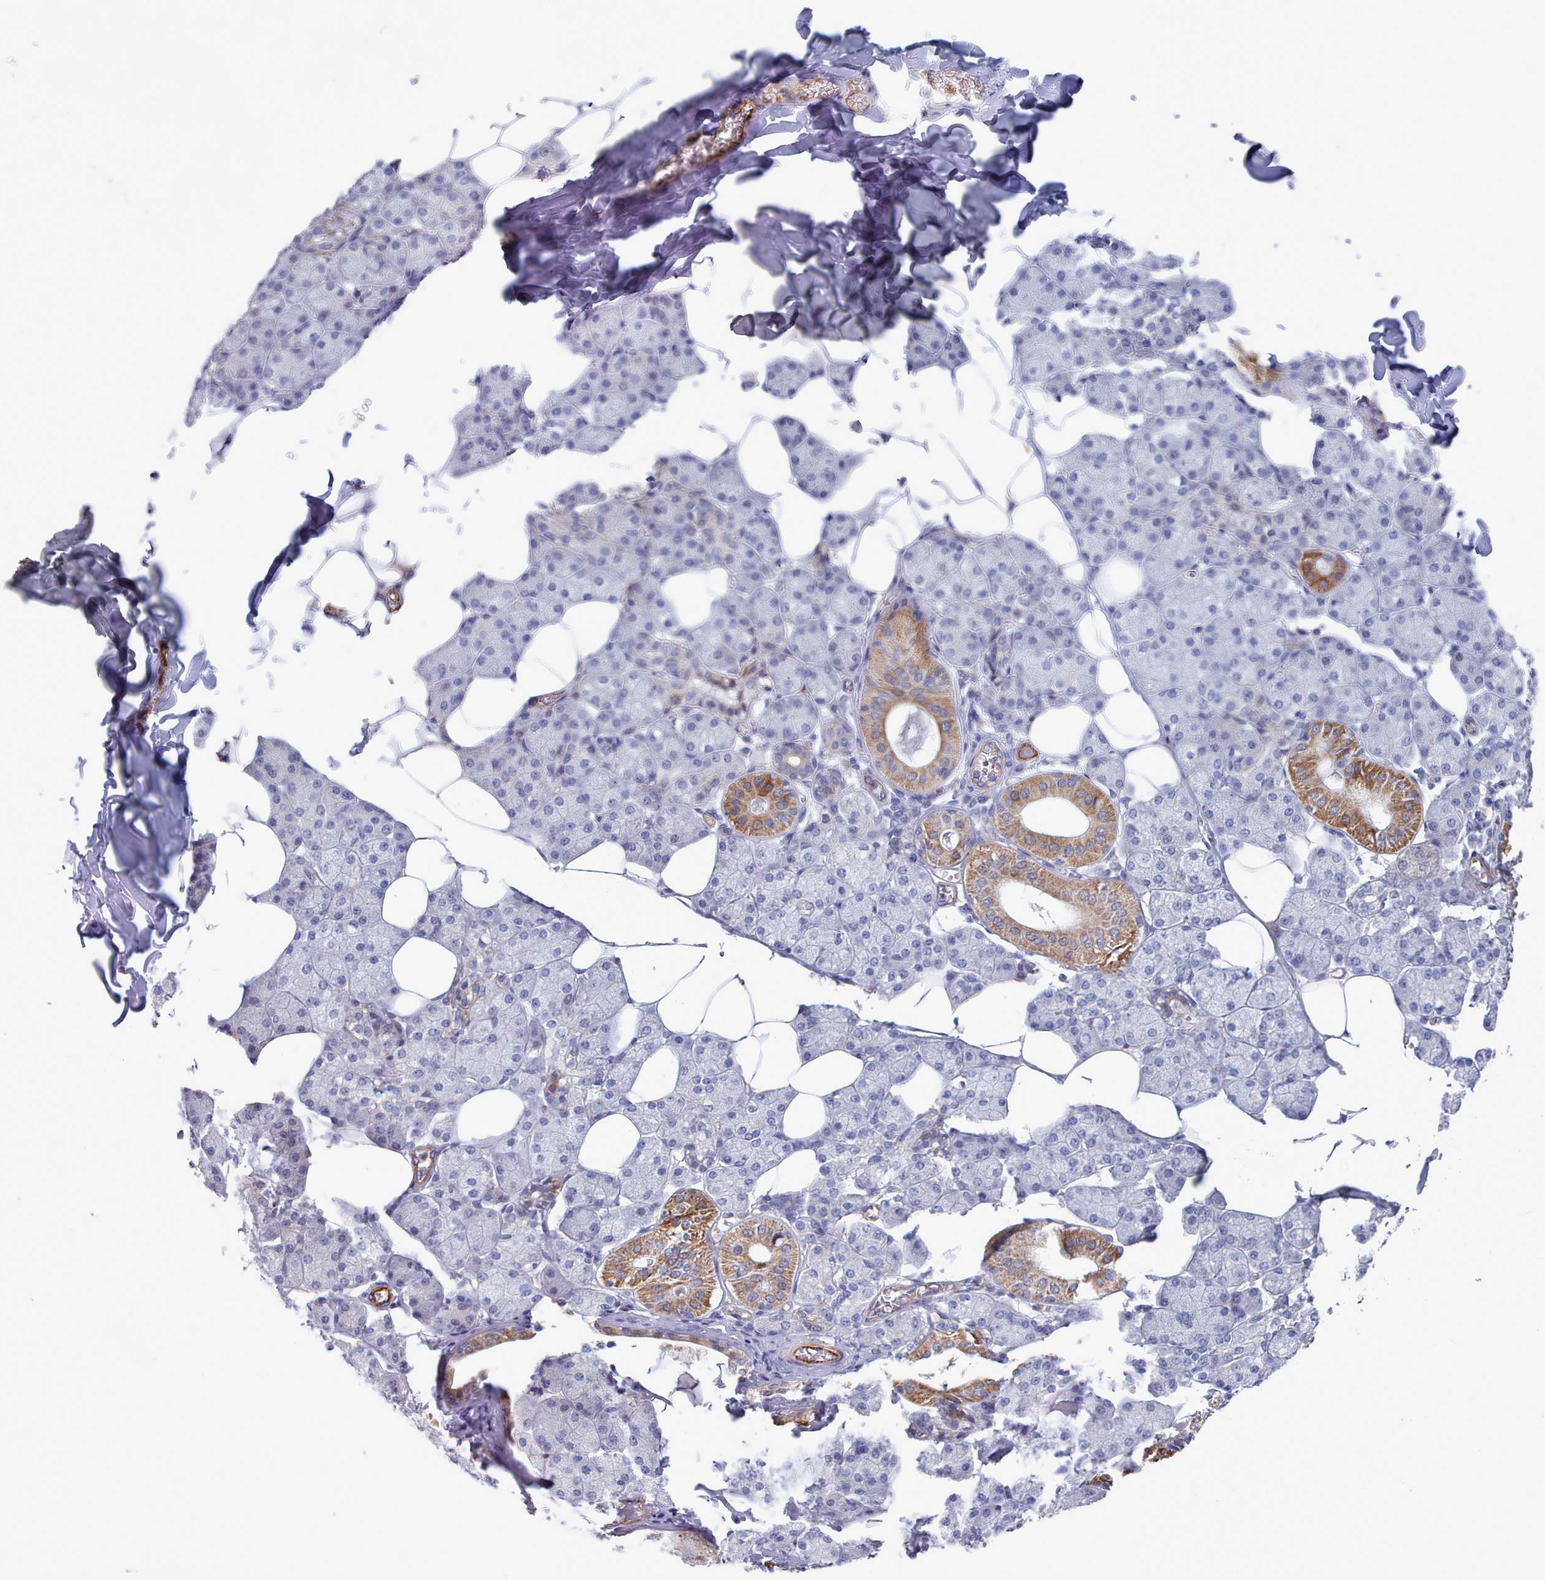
{"staining": {"intensity": "strong", "quantity": "<25%", "location": "cytoplasmic/membranous"}, "tissue": "salivary gland", "cell_type": "Glandular cells", "image_type": "normal", "snomed": [{"axis": "morphology", "description": "Normal tissue, NOS"}, {"axis": "topography", "description": "Salivary gland"}], "caption": "Glandular cells display medium levels of strong cytoplasmic/membranous positivity in approximately <25% of cells in normal human salivary gland. The staining was performed using DAB (3,3'-diaminobenzidine) to visualize the protein expression in brown, while the nuclei were stained in blue with hematoxylin (Magnification: 20x).", "gene": "G6PC1", "patient": {"sex": "female", "age": 33}}